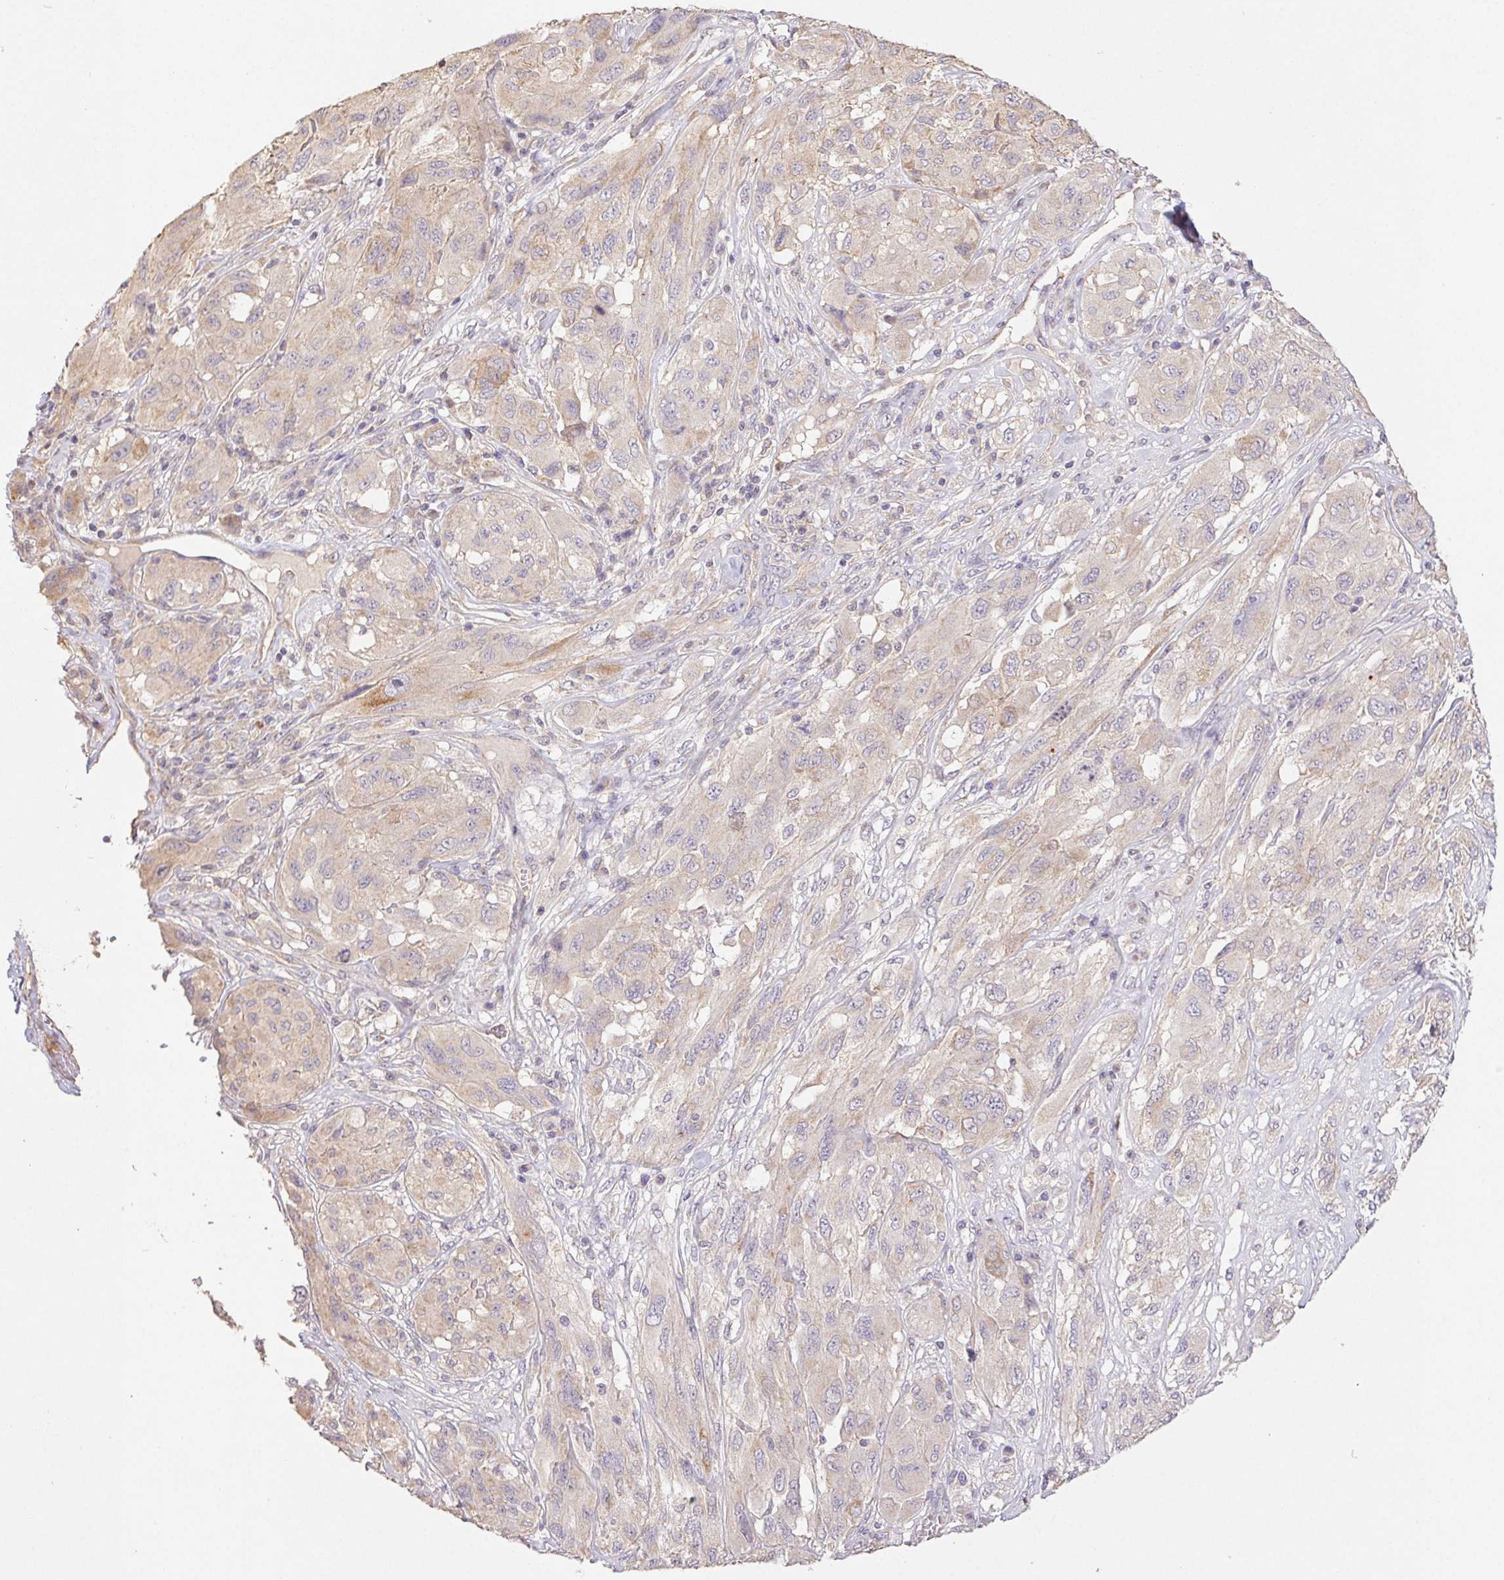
{"staining": {"intensity": "weak", "quantity": "25%-75%", "location": "cytoplasmic/membranous"}, "tissue": "melanoma", "cell_type": "Tumor cells", "image_type": "cancer", "snomed": [{"axis": "morphology", "description": "Malignant melanoma, NOS"}, {"axis": "topography", "description": "Skin"}], "caption": "Protein staining of melanoma tissue shows weak cytoplasmic/membranous positivity in approximately 25%-75% of tumor cells.", "gene": "RAB11A", "patient": {"sex": "female", "age": 91}}